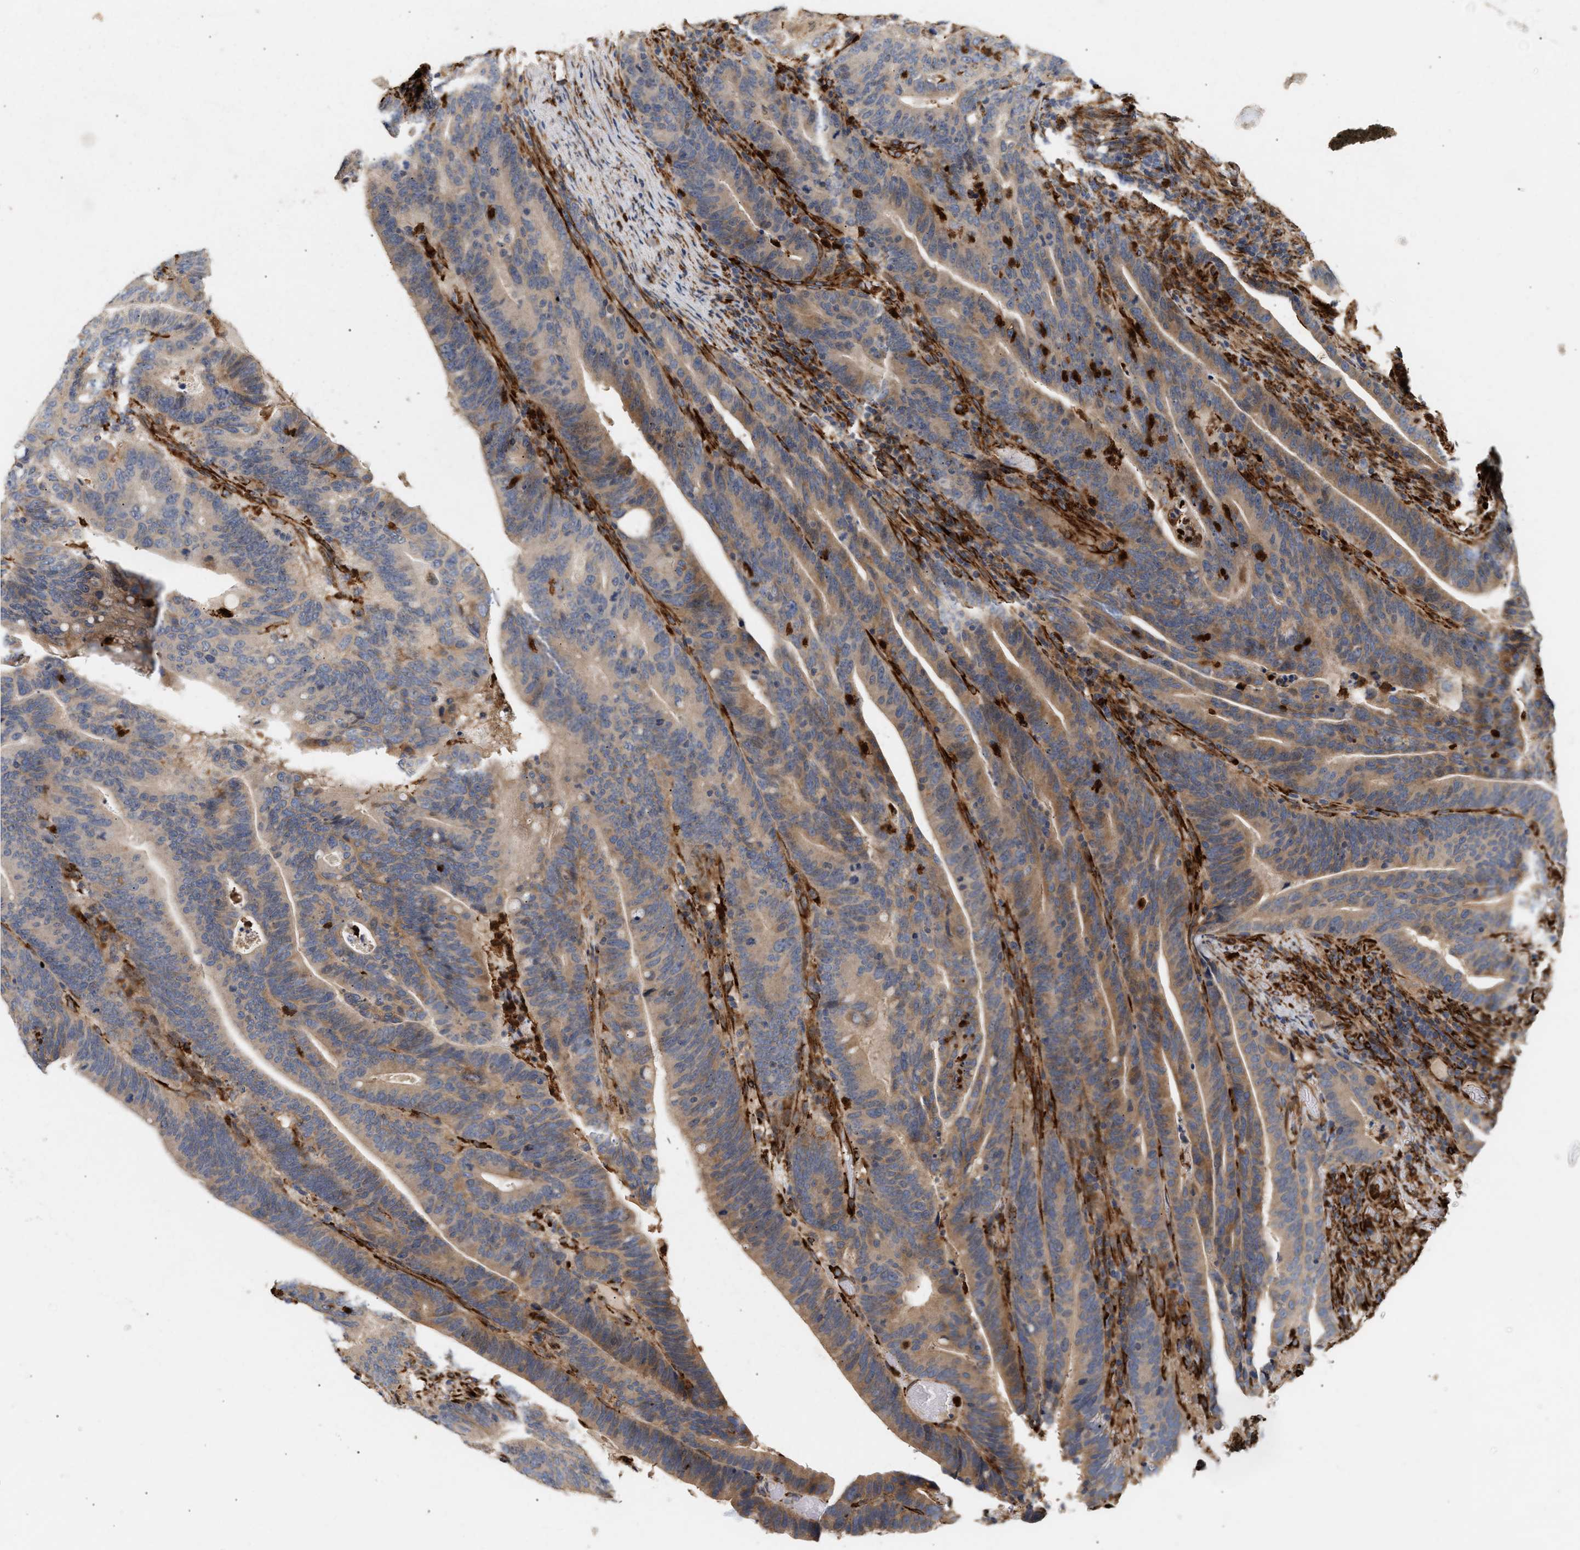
{"staining": {"intensity": "moderate", "quantity": "25%-75%", "location": "cytoplasmic/membranous"}, "tissue": "colorectal cancer", "cell_type": "Tumor cells", "image_type": "cancer", "snomed": [{"axis": "morphology", "description": "Adenocarcinoma, NOS"}, {"axis": "topography", "description": "Colon"}], "caption": "DAB (3,3'-diaminobenzidine) immunohistochemical staining of human adenocarcinoma (colorectal) reveals moderate cytoplasmic/membranous protein expression in approximately 25%-75% of tumor cells.", "gene": "PLCD1", "patient": {"sex": "female", "age": 66}}